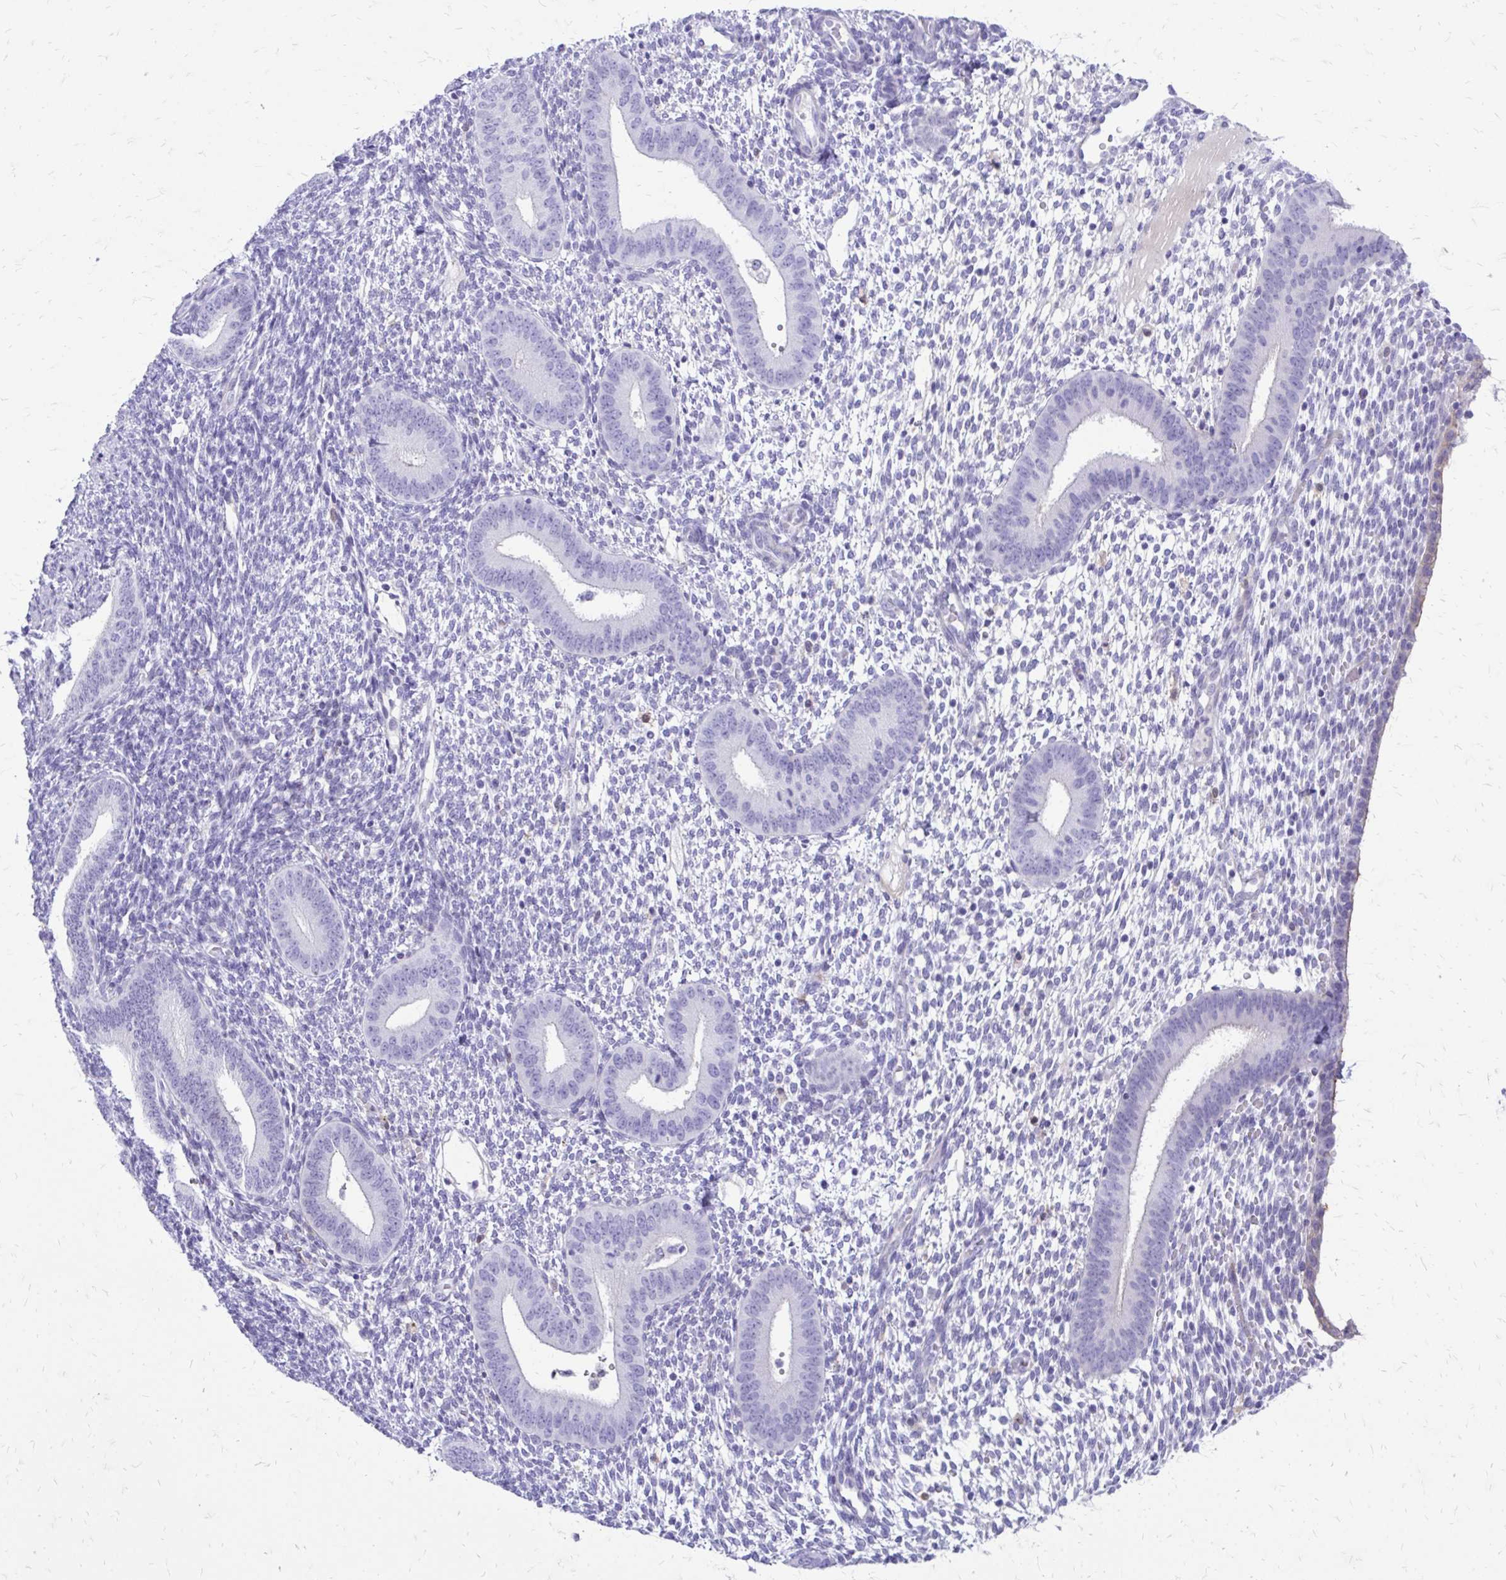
{"staining": {"intensity": "negative", "quantity": "none", "location": "none"}, "tissue": "endometrium", "cell_type": "Cells in endometrial stroma", "image_type": "normal", "snomed": [{"axis": "morphology", "description": "Normal tissue, NOS"}, {"axis": "topography", "description": "Endometrium"}], "caption": "Cells in endometrial stroma are negative for protein expression in unremarkable human endometrium. The staining was performed using DAB (3,3'-diaminobenzidine) to visualize the protein expression in brown, while the nuclei were stained in blue with hematoxylin (Magnification: 20x).", "gene": "SIGLEC11", "patient": {"sex": "female", "age": 40}}